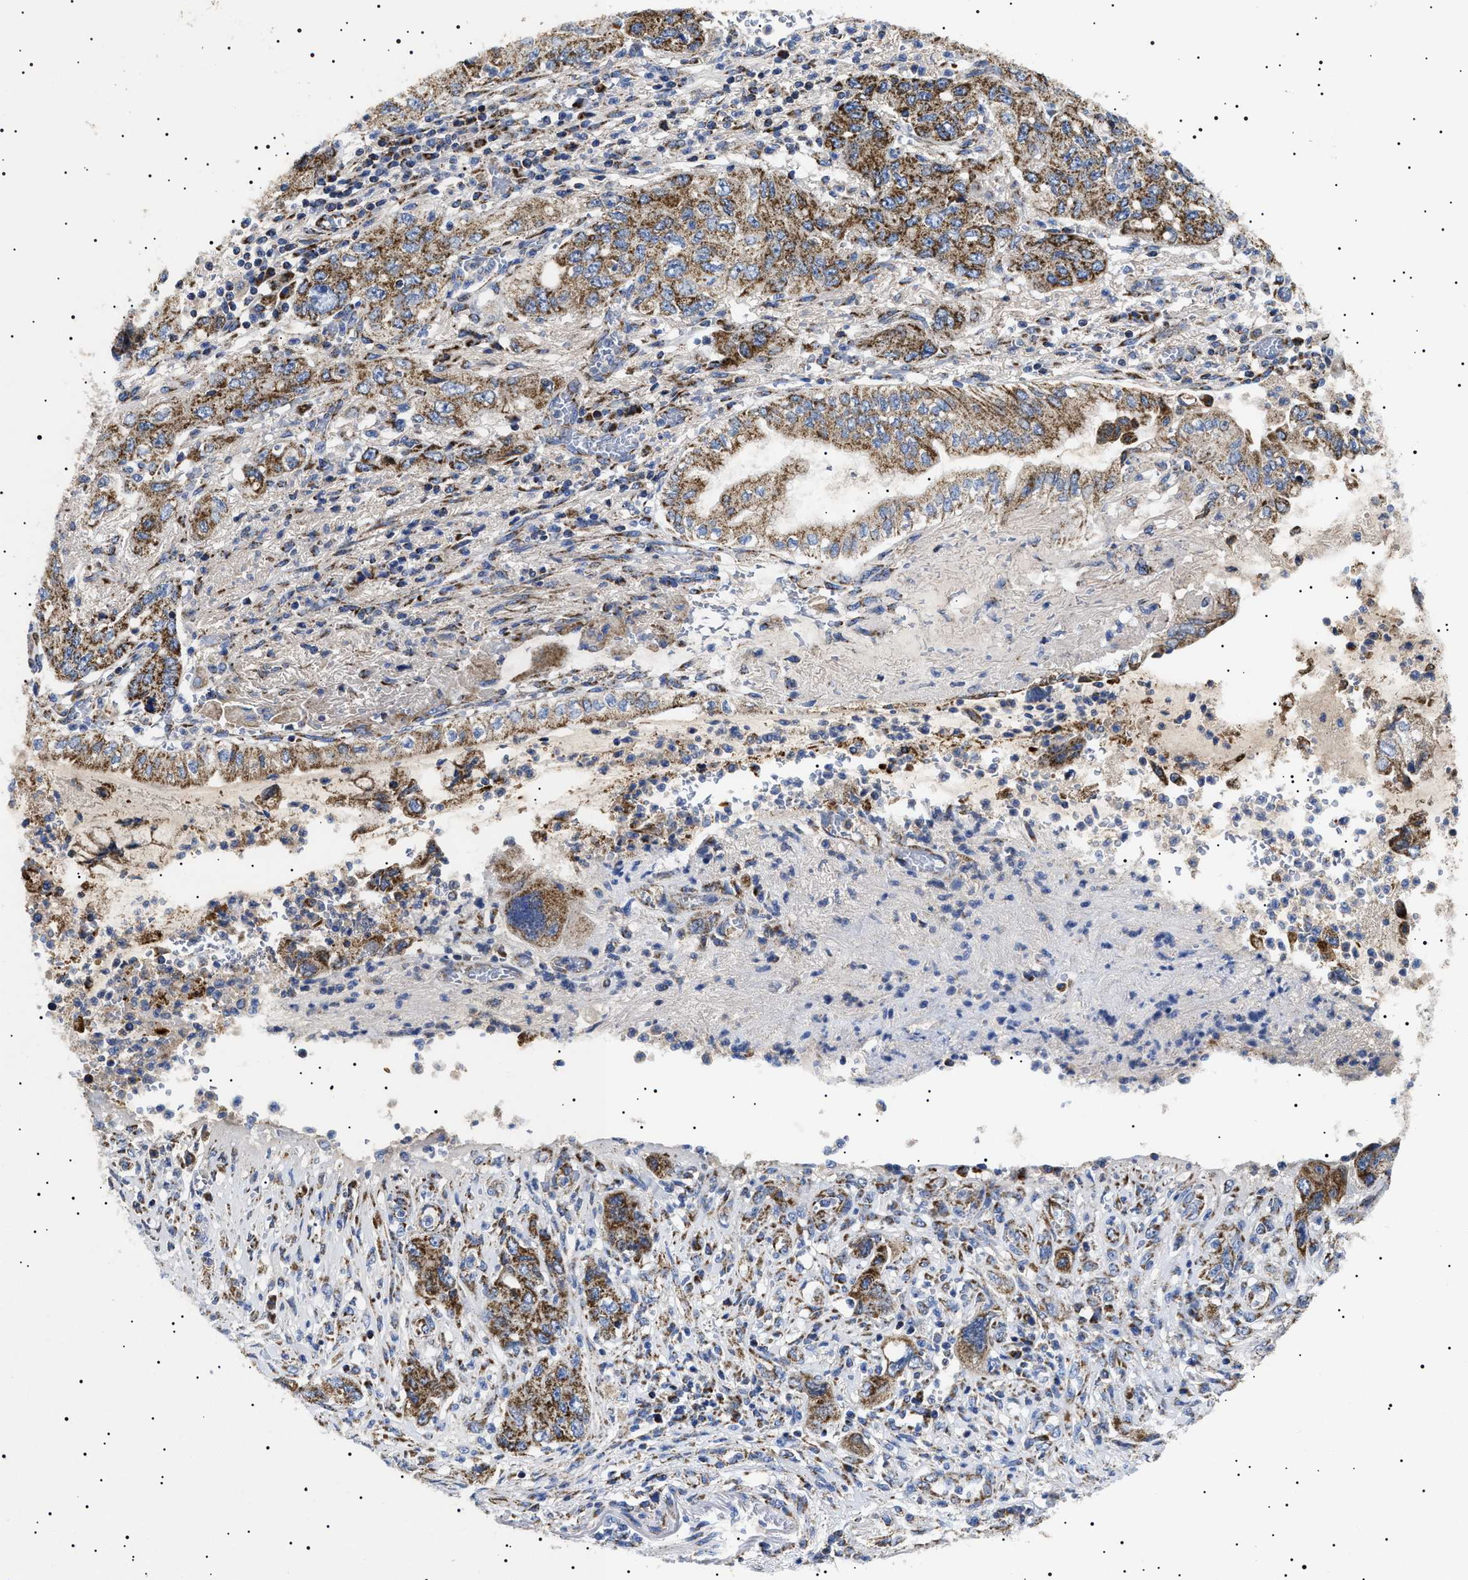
{"staining": {"intensity": "strong", "quantity": ">75%", "location": "cytoplasmic/membranous"}, "tissue": "pancreatic cancer", "cell_type": "Tumor cells", "image_type": "cancer", "snomed": [{"axis": "morphology", "description": "Adenocarcinoma, NOS"}, {"axis": "topography", "description": "Pancreas"}], "caption": "Human pancreatic adenocarcinoma stained with a protein marker reveals strong staining in tumor cells.", "gene": "CHRDL2", "patient": {"sex": "female", "age": 73}}